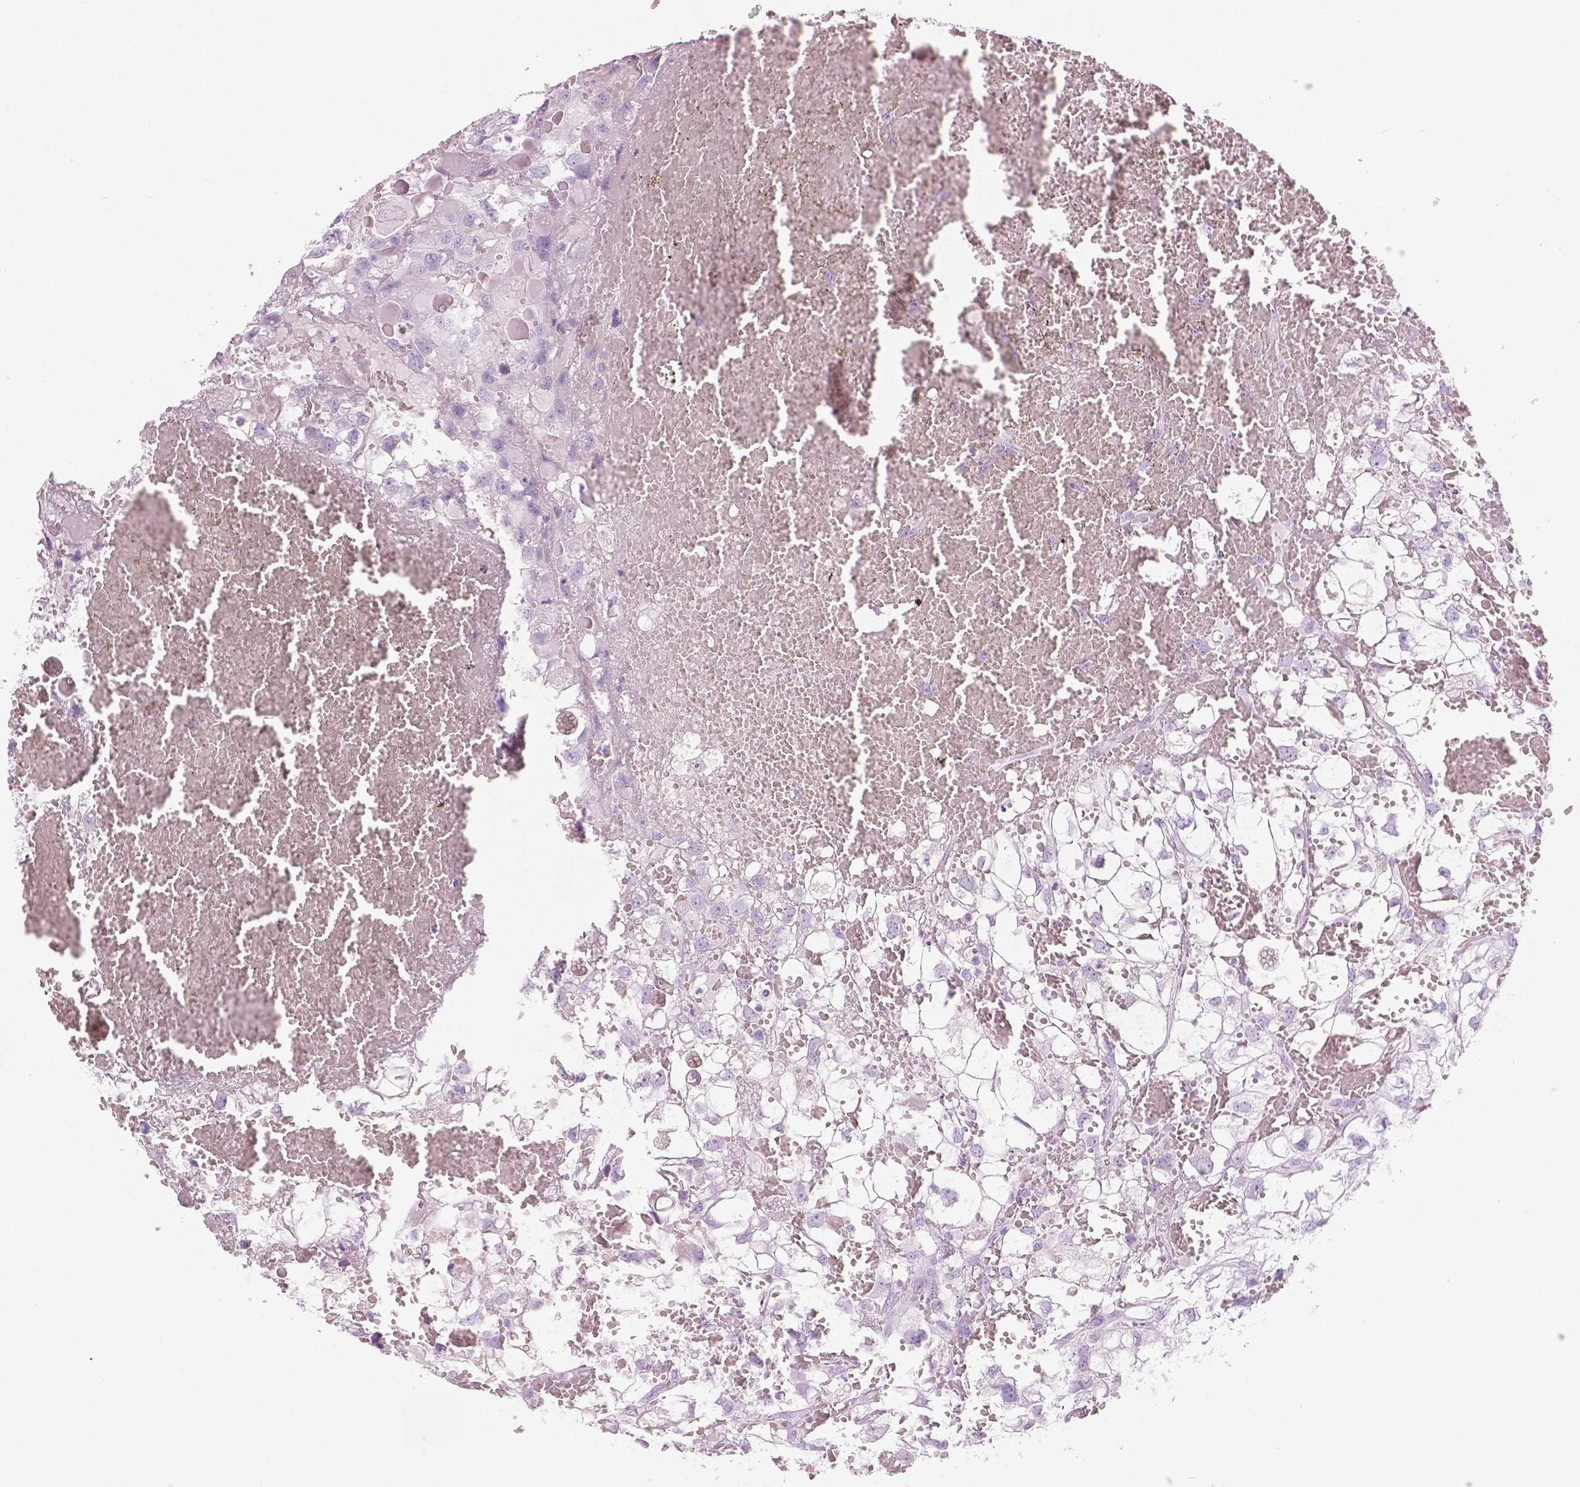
{"staining": {"intensity": "negative", "quantity": "none", "location": "none"}, "tissue": "renal cancer", "cell_type": "Tumor cells", "image_type": "cancer", "snomed": [{"axis": "morphology", "description": "Adenocarcinoma, NOS"}, {"axis": "topography", "description": "Kidney"}], "caption": "IHC of adenocarcinoma (renal) displays no staining in tumor cells. The staining was performed using DAB (3,3'-diaminobenzidine) to visualize the protein expression in brown, while the nuclei were stained in blue with hematoxylin (Magnification: 20x).", "gene": "PLIN4", "patient": {"sex": "male", "age": 56}}